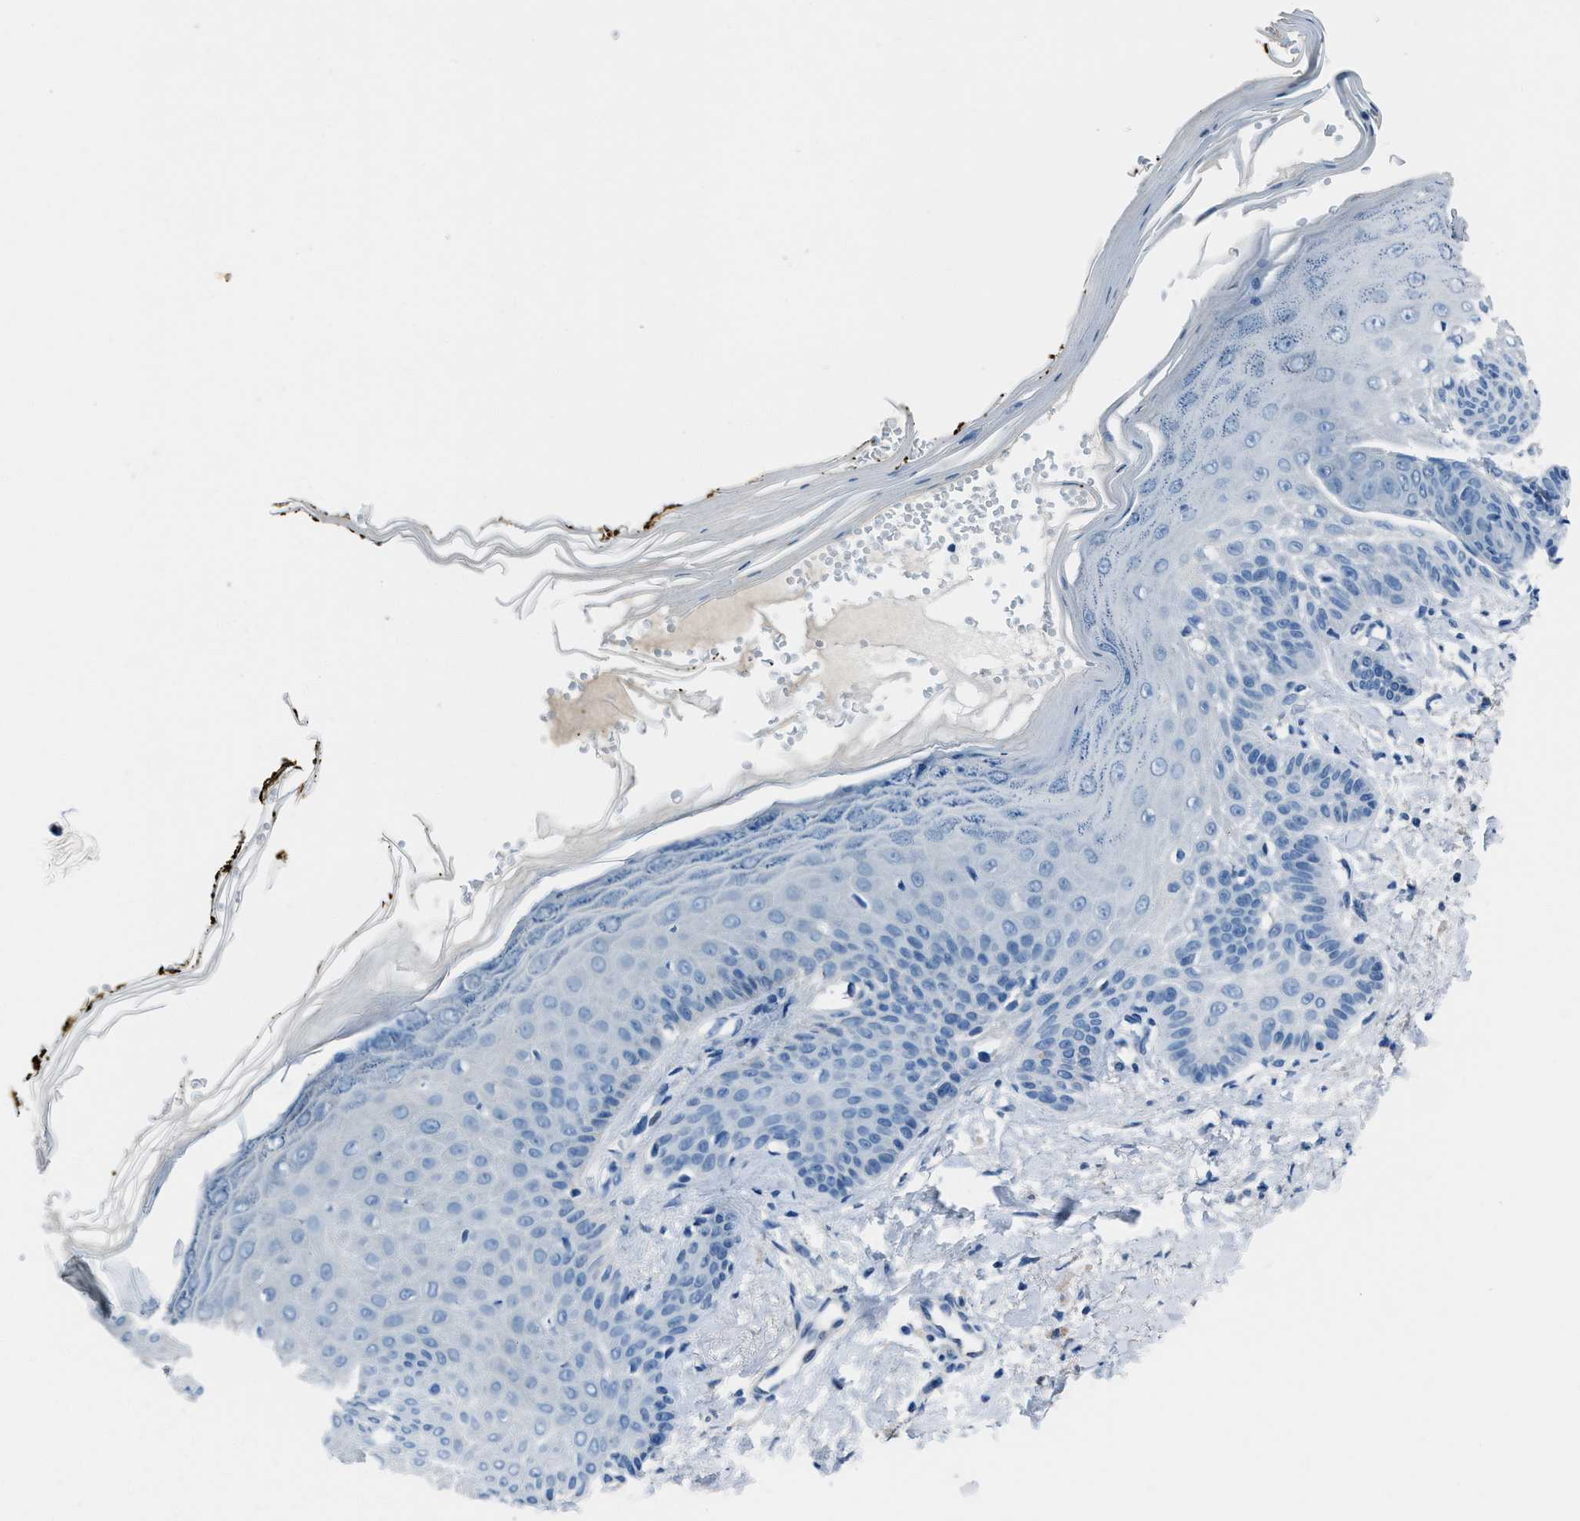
{"staining": {"intensity": "negative", "quantity": "none", "location": "none"}, "tissue": "skin", "cell_type": "Fibroblasts", "image_type": "normal", "snomed": [{"axis": "morphology", "description": "Normal tissue, NOS"}, {"axis": "topography", "description": "Skin"}, {"axis": "topography", "description": "Peripheral nerve tissue"}], "caption": "Immunohistochemistry (IHC) micrograph of benign skin: skin stained with DAB (3,3'-diaminobenzidine) shows no significant protein positivity in fibroblasts.", "gene": "AMACR", "patient": {"sex": "male", "age": 24}}